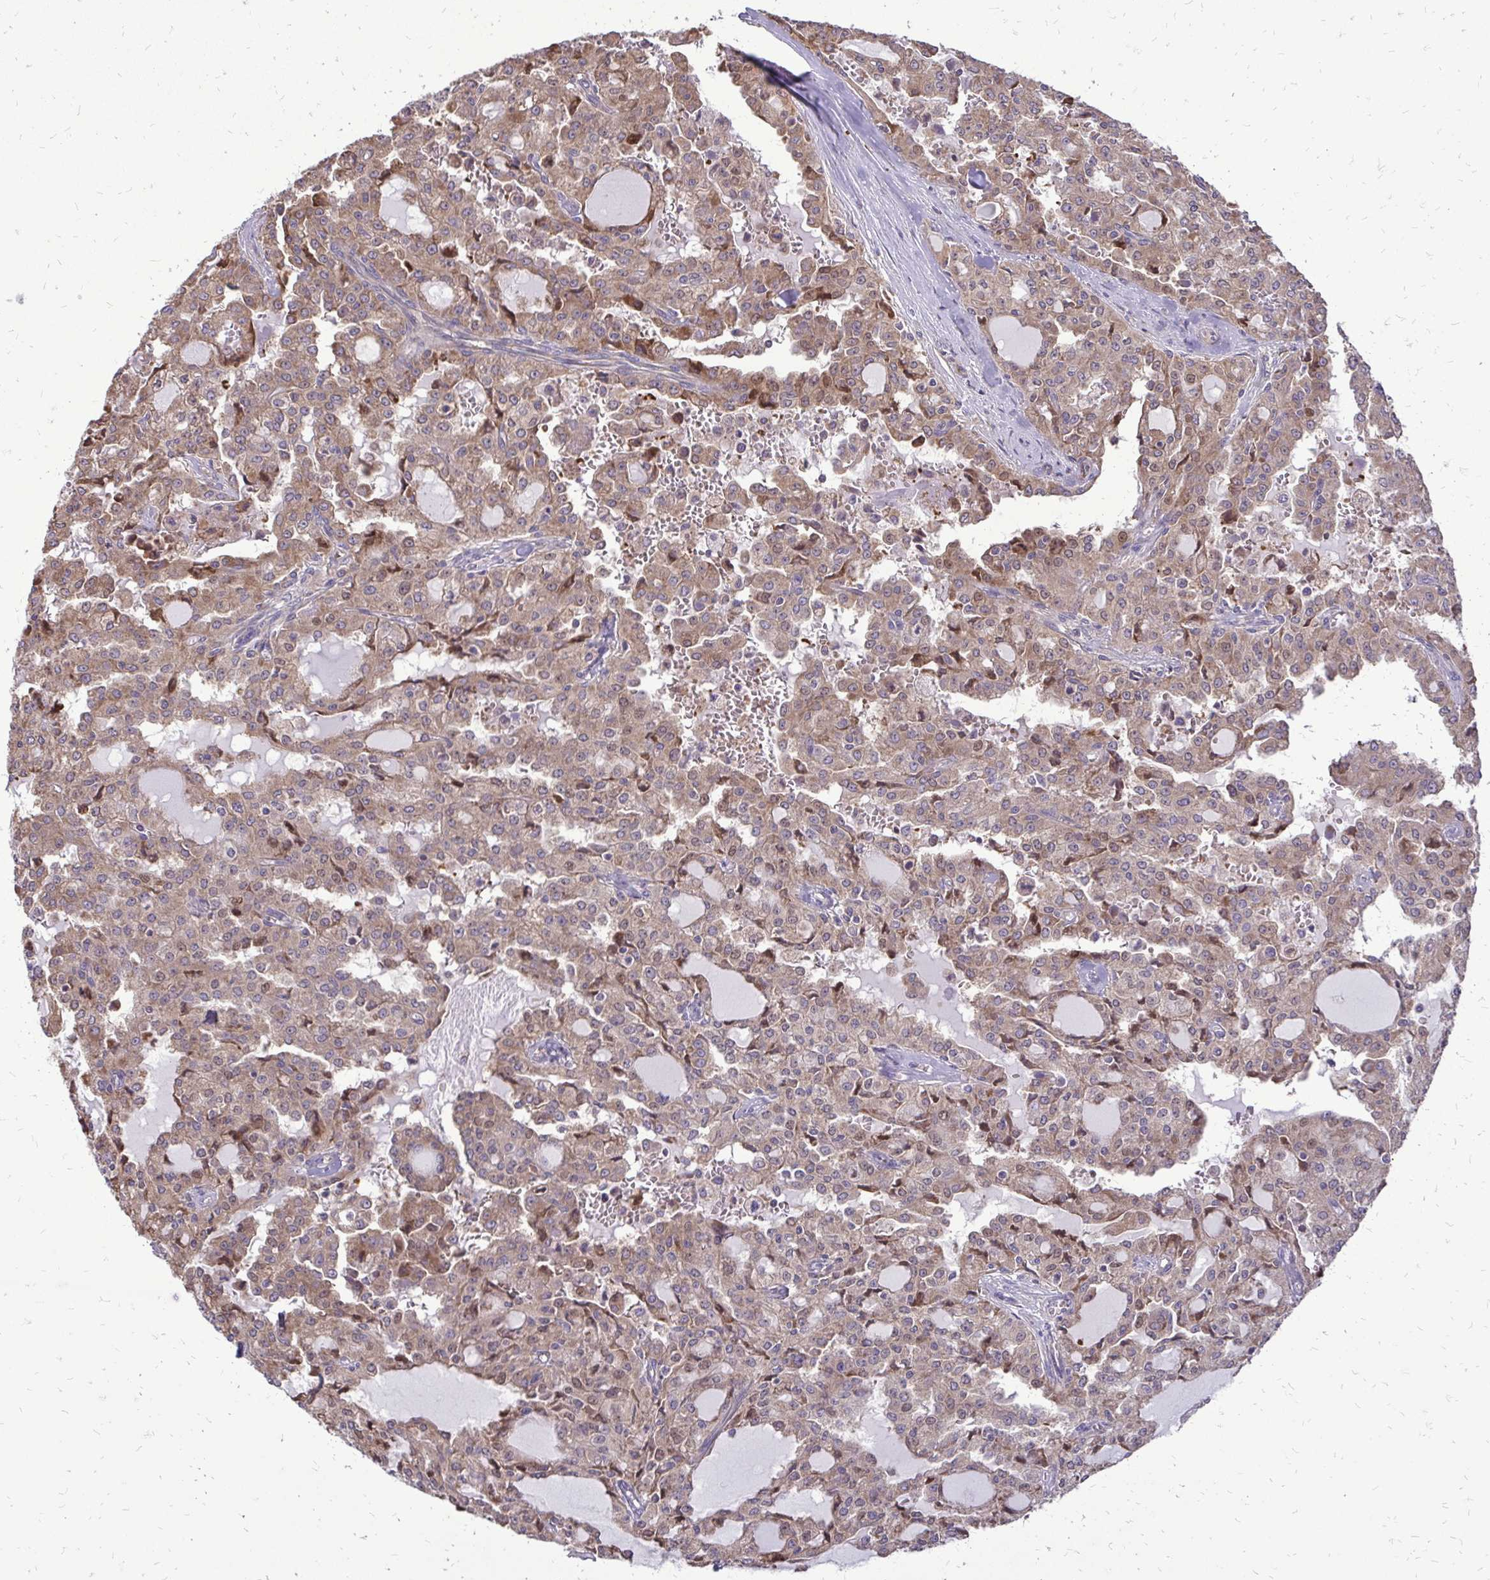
{"staining": {"intensity": "moderate", "quantity": ">75%", "location": "cytoplasmic/membranous,nuclear"}, "tissue": "head and neck cancer", "cell_type": "Tumor cells", "image_type": "cancer", "snomed": [{"axis": "morphology", "description": "Adenocarcinoma, NOS"}, {"axis": "topography", "description": "Head-Neck"}], "caption": "The immunohistochemical stain shows moderate cytoplasmic/membranous and nuclear positivity in tumor cells of adenocarcinoma (head and neck) tissue.", "gene": "RPS3", "patient": {"sex": "male", "age": 64}}